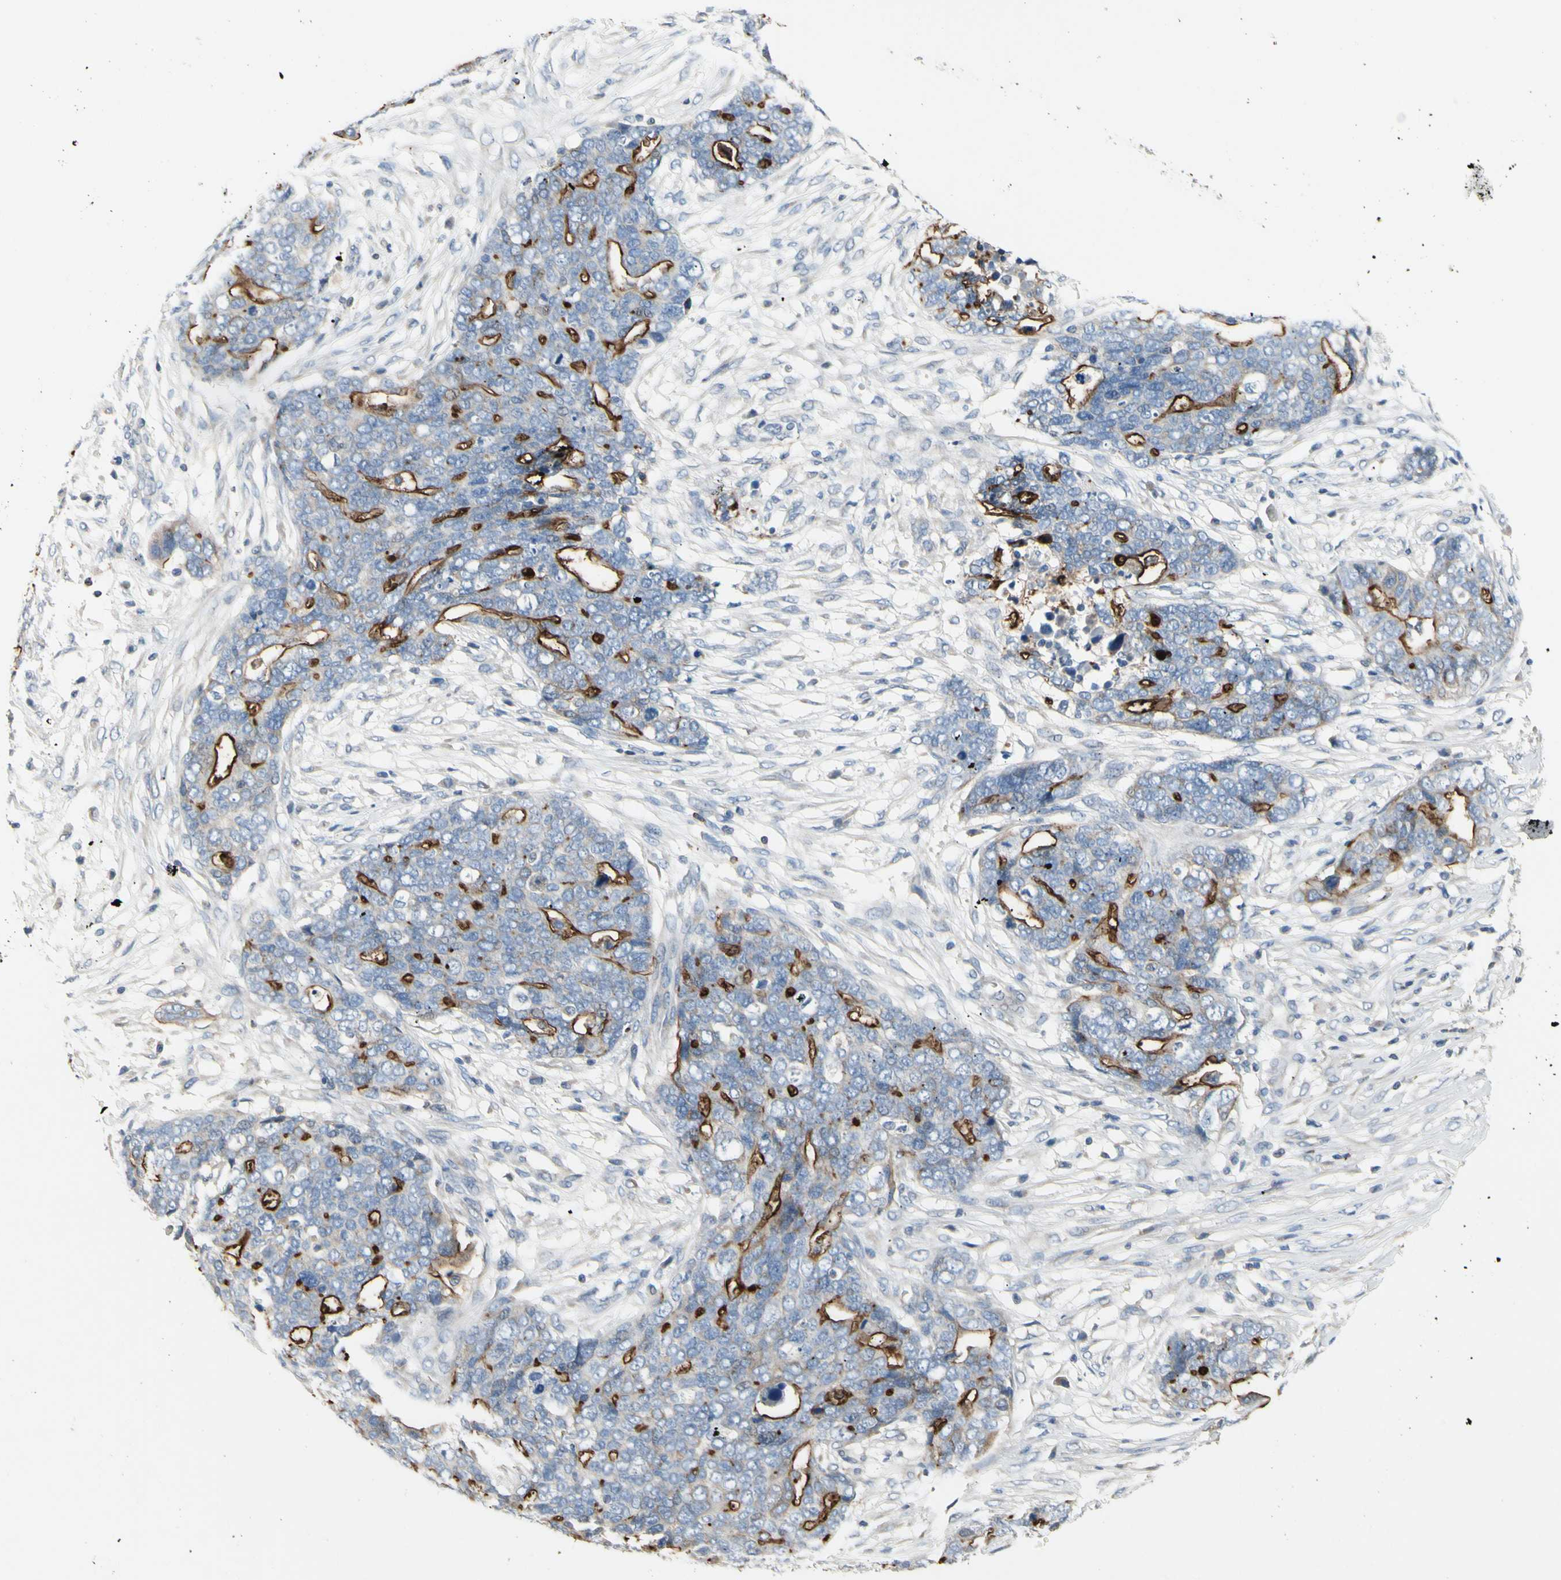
{"staining": {"intensity": "moderate", "quantity": ">75%", "location": "cytoplasmic/membranous"}, "tissue": "ovarian cancer", "cell_type": "Tumor cells", "image_type": "cancer", "snomed": [{"axis": "morphology", "description": "Normal tissue, NOS"}, {"axis": "morphology", "description": "Cystadenocarcinoma, serous, NOS"}, {"axis": "topography", "description": "Fallopian tube"}, {"axis": "topography", "description": "Ovary"}], "caption": "An immunohistochemistry micrograph of tumor tissue is shown. Protein staining in brown highlights moderate cytoplasmic/membranous positivity in ovarian serous cystadenocarcinoma within tumor cells.", "gene": "MUC1", "patient": {"sex": "female", "age": 56}}